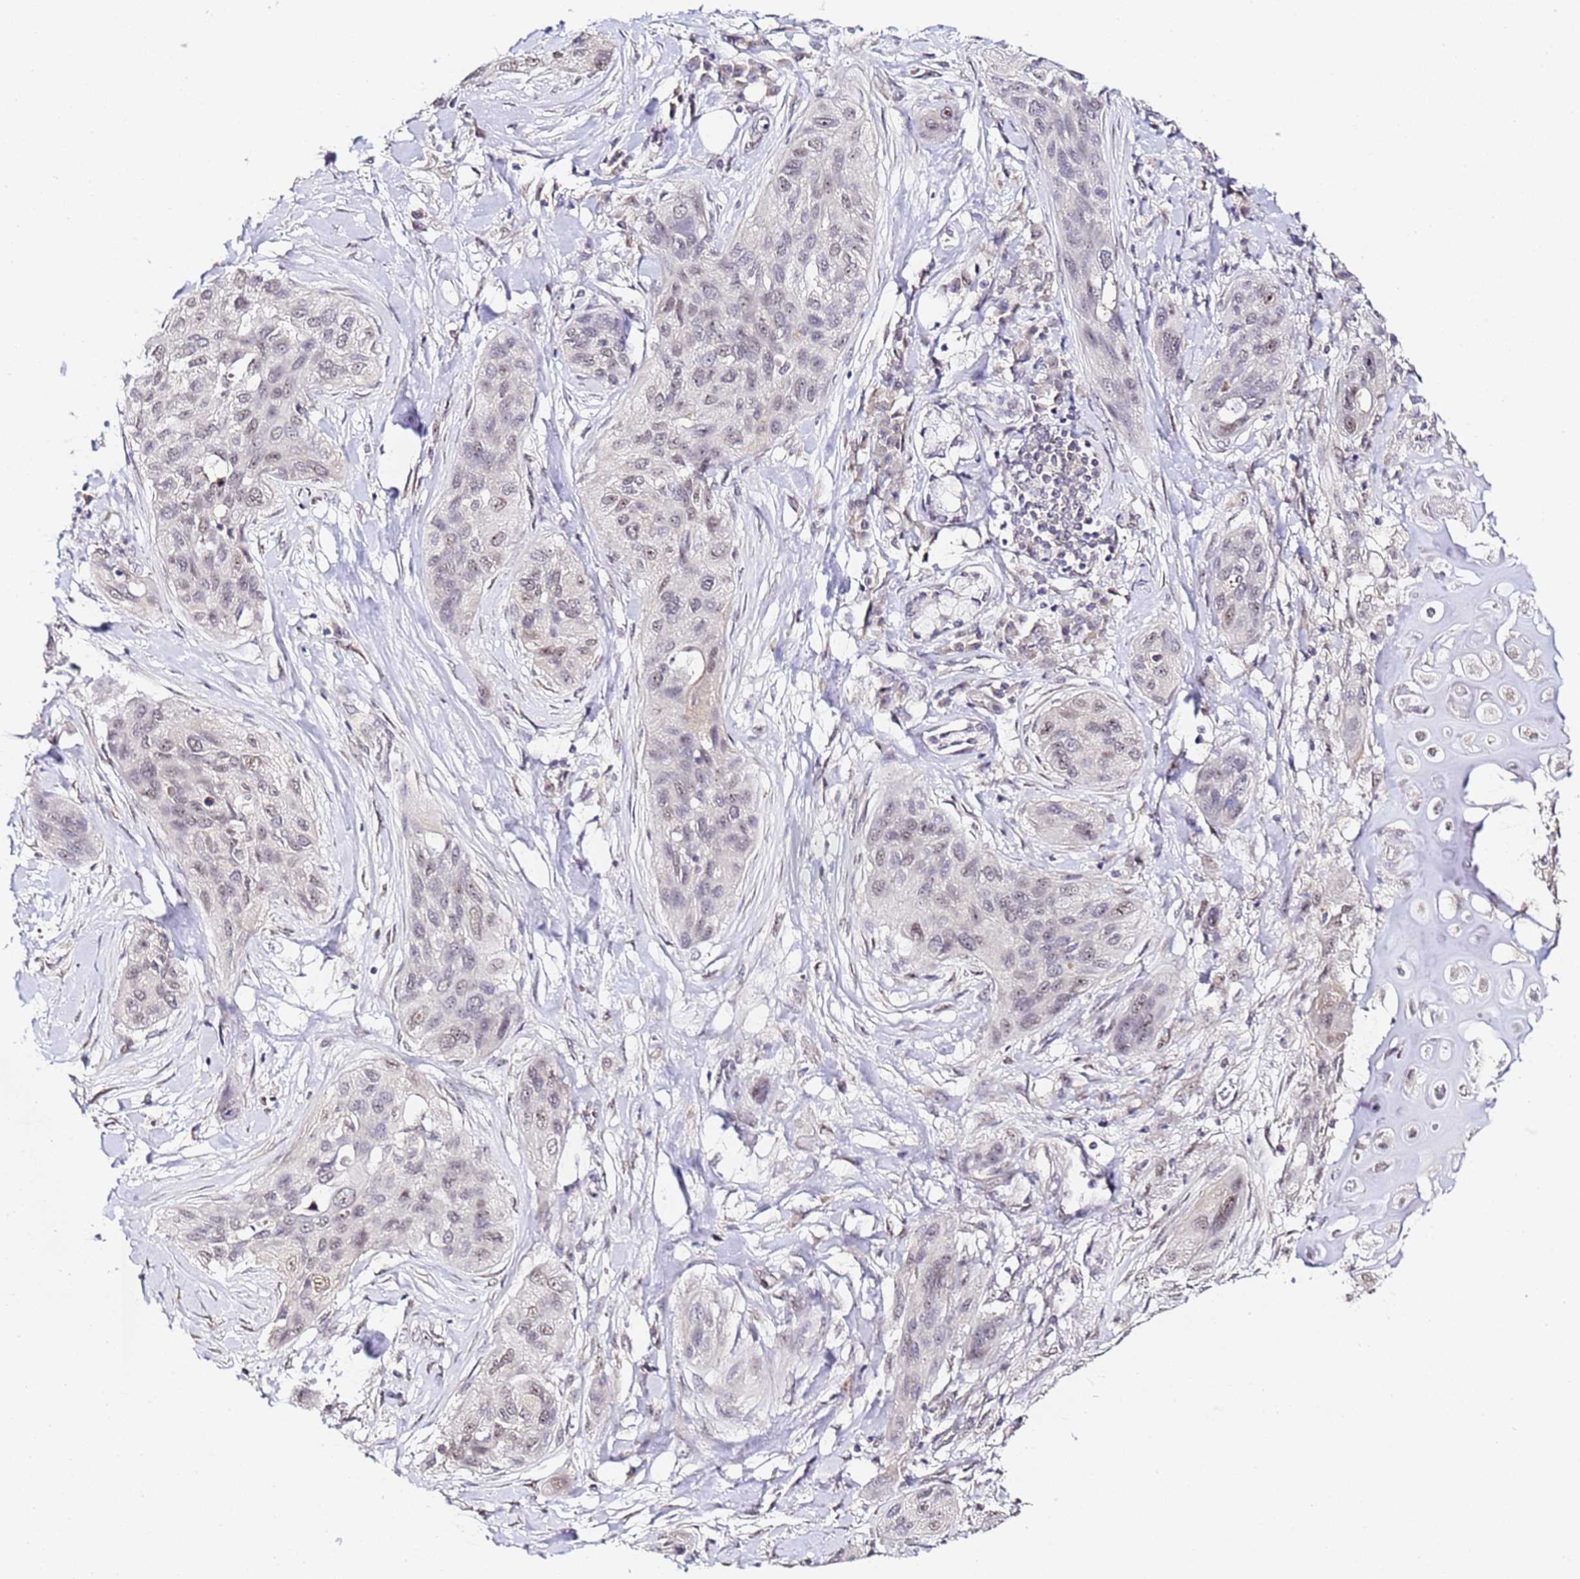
{"staining": {"intensity": "weak", "quantity": "25%-75%", "location": "nuclear"}, "tissue": "lung cancer", "cell_type": "Tumor cells", "image_type": "cancer", "snomed": [{"axis": "morphology", "description": "Squamous cell carcinoma, NOS"}, {"axis": "topography", "description": "Lung"}], "caption": "Immunohistochemical staining of lung cancer reveals low levels of weak nuclear staining in about 25%-75% of tumor cells.", "gene": "LSM3", "patient": {"sex": "female", "age": 70}}